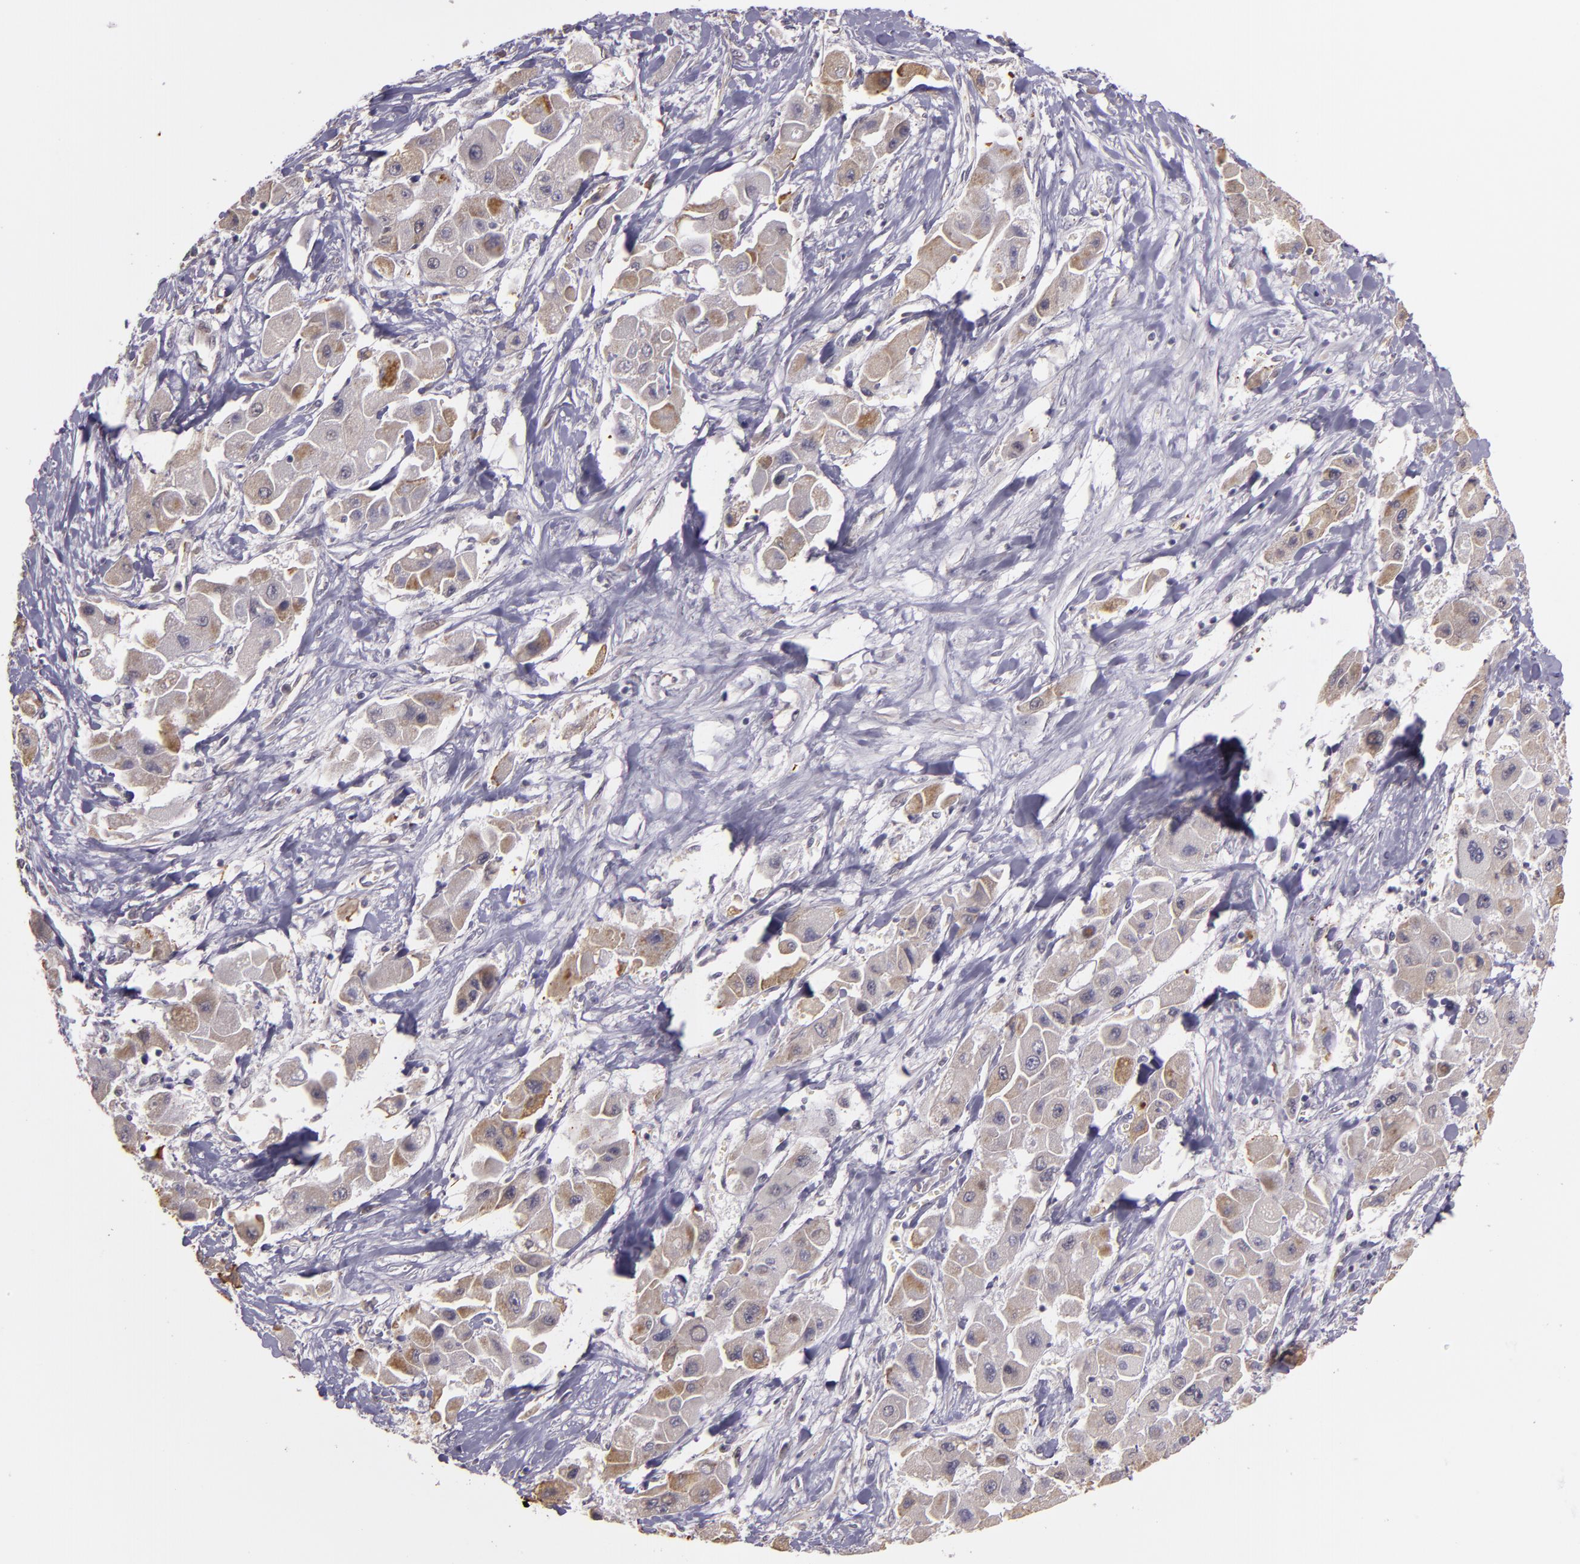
{"staining": {"intensity": "moderate", "quantity": "<25%", "location": "cytoplasmic/membranous"}, "tissue": "liver cancer", "cell_type": "Tumor cells", "image_type": "cancer", "snomed": [{"axis": "morphology", "description": "Carcinoma, Hepatocellular, NOS"}, {"axis": "topography", "description": "Liver"}], "caption": "A low amount of moderate cytoplasmic/membranous staining is appreciated in about <25% of tumor cells in liver cancer tissue.", "gene": "SYTL4", "patient": {"sex": "male", "age": 24}}